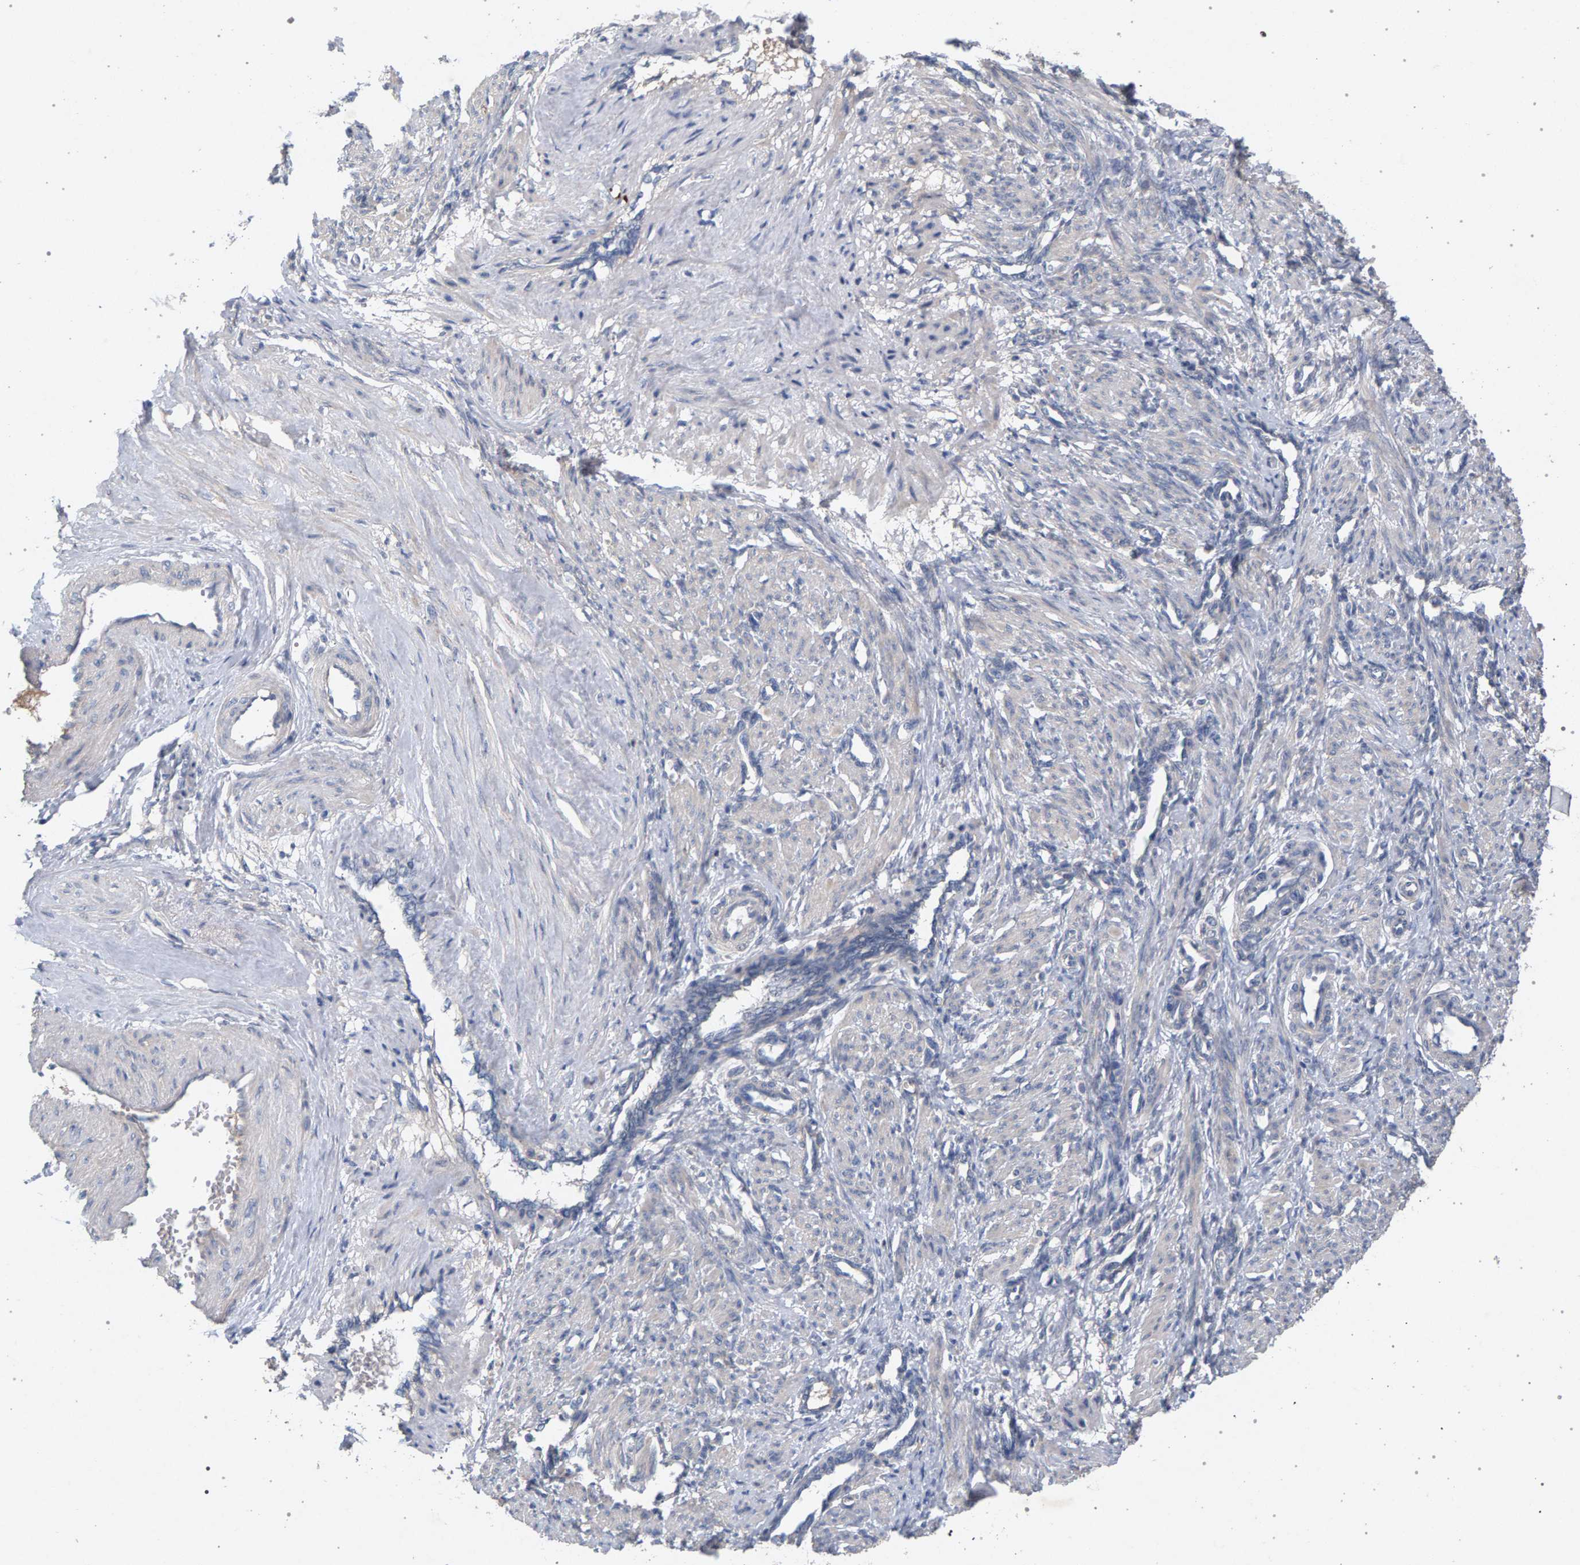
{"staining": {"intensity": "weak", "quantity": "<25%", "location": "cytoplasmic/membranous"}, "tissue": "smooth muscle", "cell_type": "Smooth muscle cells", "image_type": "normal", "snomed": [{"axis": "morphology", "description": "Normal tissue, NOS"}, {"axis": "topography", "description": "Endometrium"}], "caption": "Human smooth muscle stained for a protein using IHC exhibits no expression in smooth muscle cells.", "gene": "MAMDC2", "patient": {"sex": "female", "age": 33}}